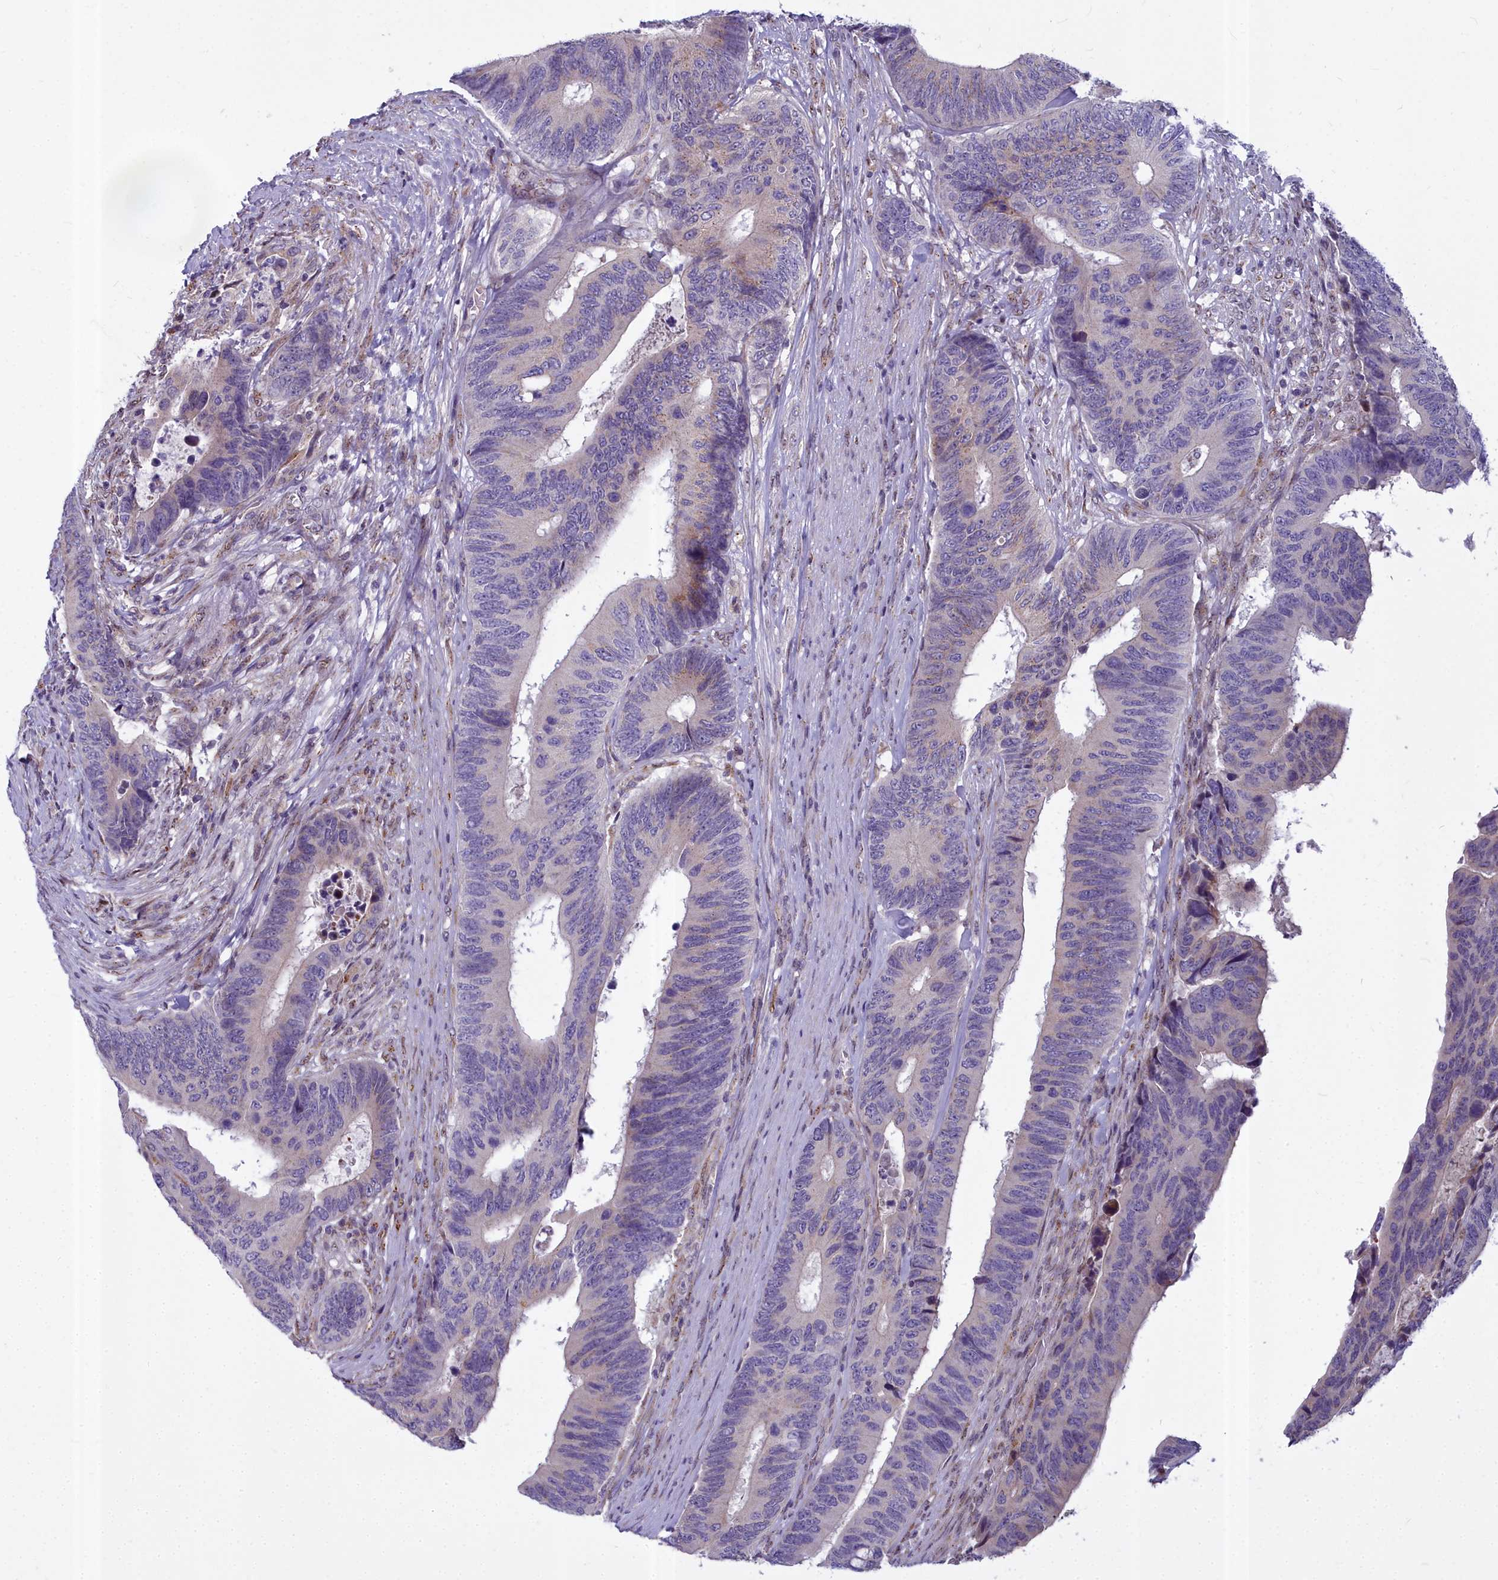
{"staining": {"intensity": "negative", "quantity": "none", "location": "none"}, "tissue": "colorectal cancer", "cell_type": "Tumor cells", "image_type": "cancer", "snomed": [{"axis": "morphology", "description": "Adenocarcinoma, NOS"}, {"axis": "topography", "description": "Colon"}], "caption": "DAB (3,3'-diaminobenzidine) immunohistochemical staining of human colorectal cancer reveals no significant expression in tumor cells.", "gene": "WDPCP", "patient": {"sex": "male", "age": 87}}